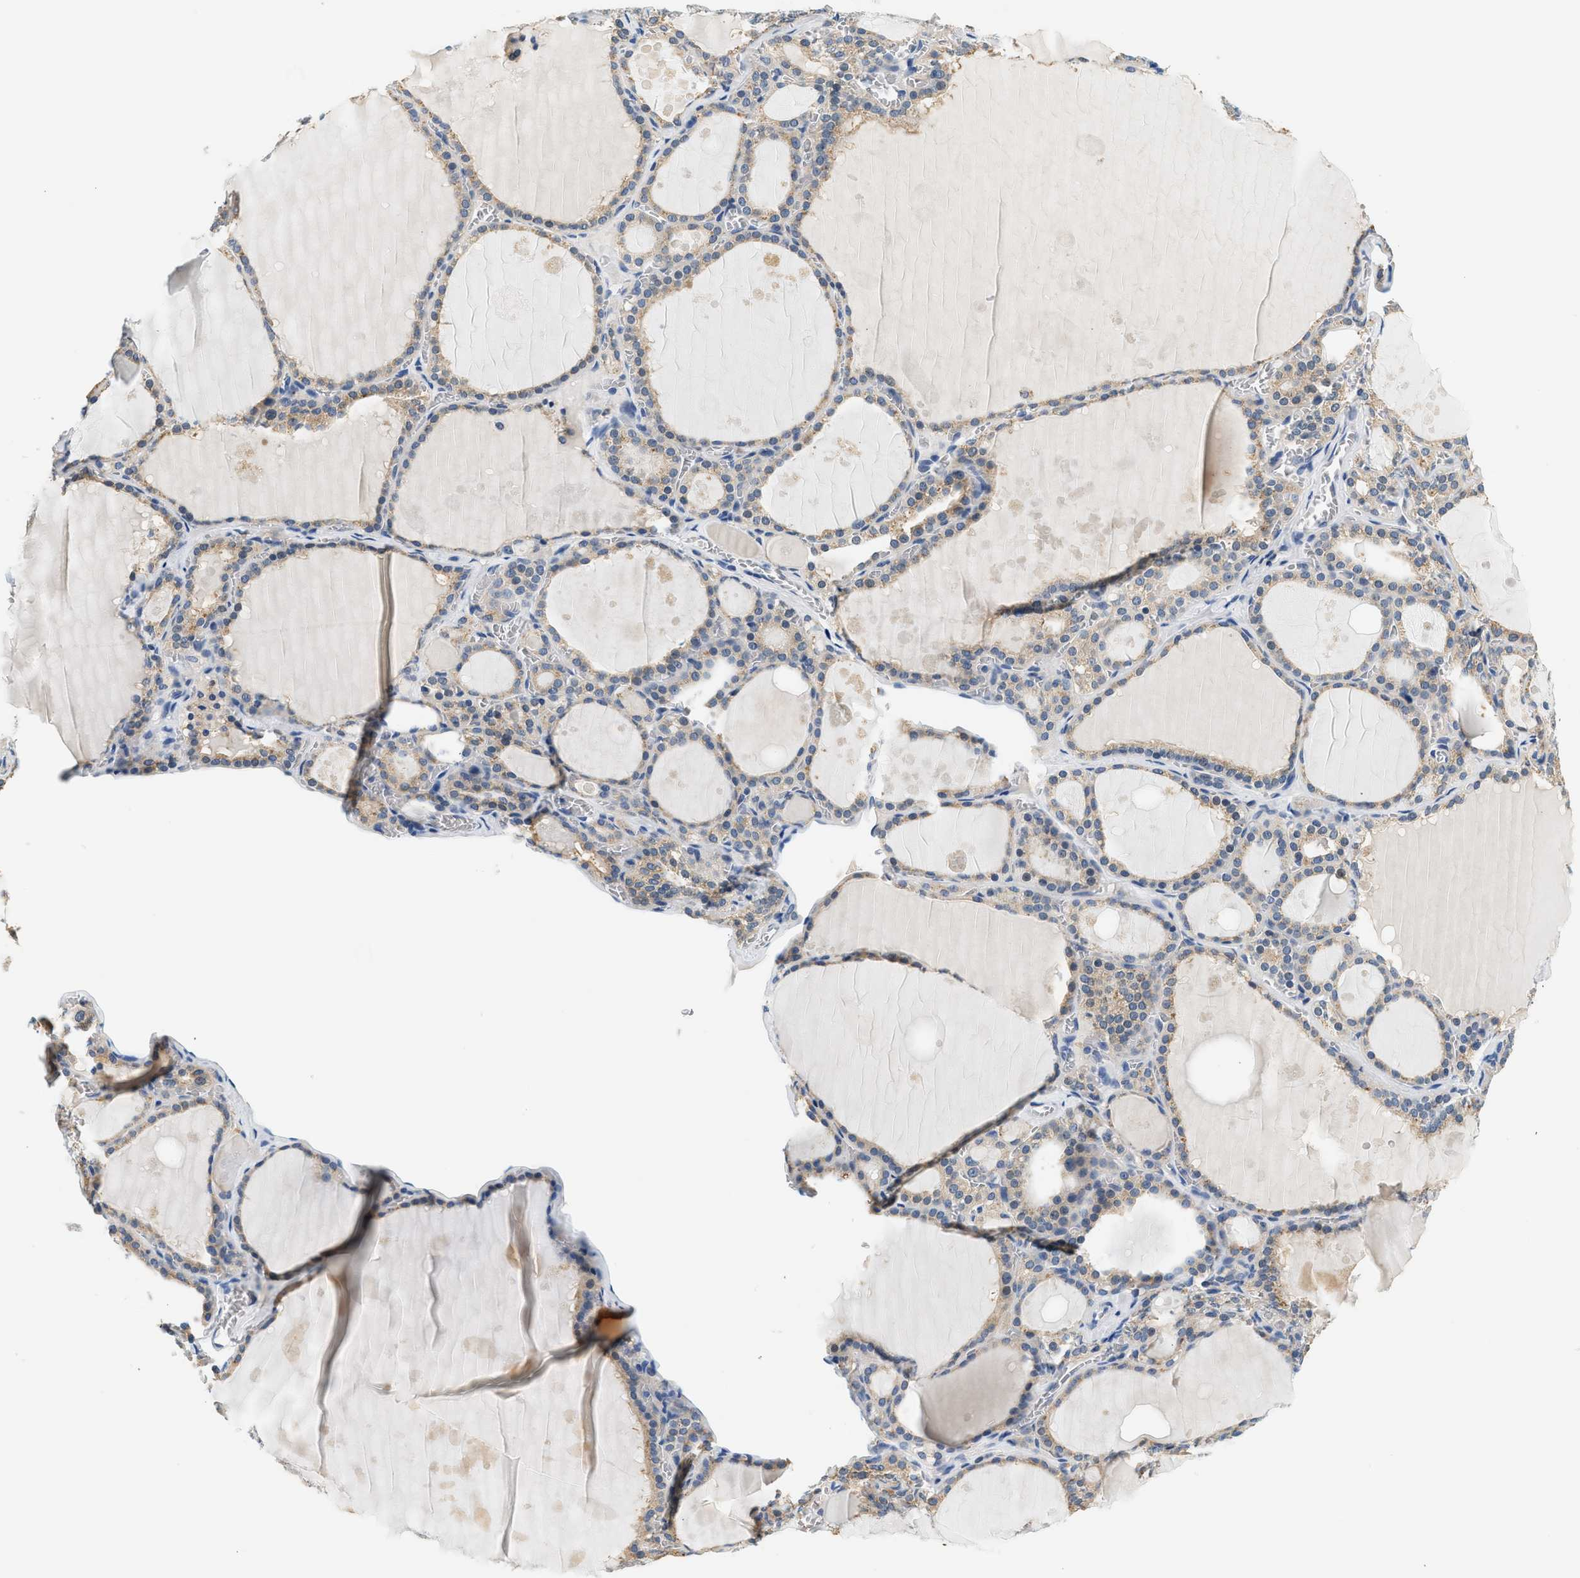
{"staining": {"intensity": "moderate", "quantity": "25%-75%", "location": "cytoplasmic/membranous"}, "tissue": "thyroid gland", "cell_type": "Glandular cells", "image_type": "normal", "snomed": [{"axis": "morphology", "description": "Normal tissue, NOS"}, {"axis": "topography", "description": "Thyroid gland"}], "caption": "IHC image of benign thyroid gland: thyroid gland stained using IHC exhibits medium levels of moderate protein expression localized specifically in the cytoplasmic/membranous of glandular cells, appearing as a cytoplasmic/membranous brown color.", "gene": "SLC35E1", "patient": {"sex": "male", "age": 56}}